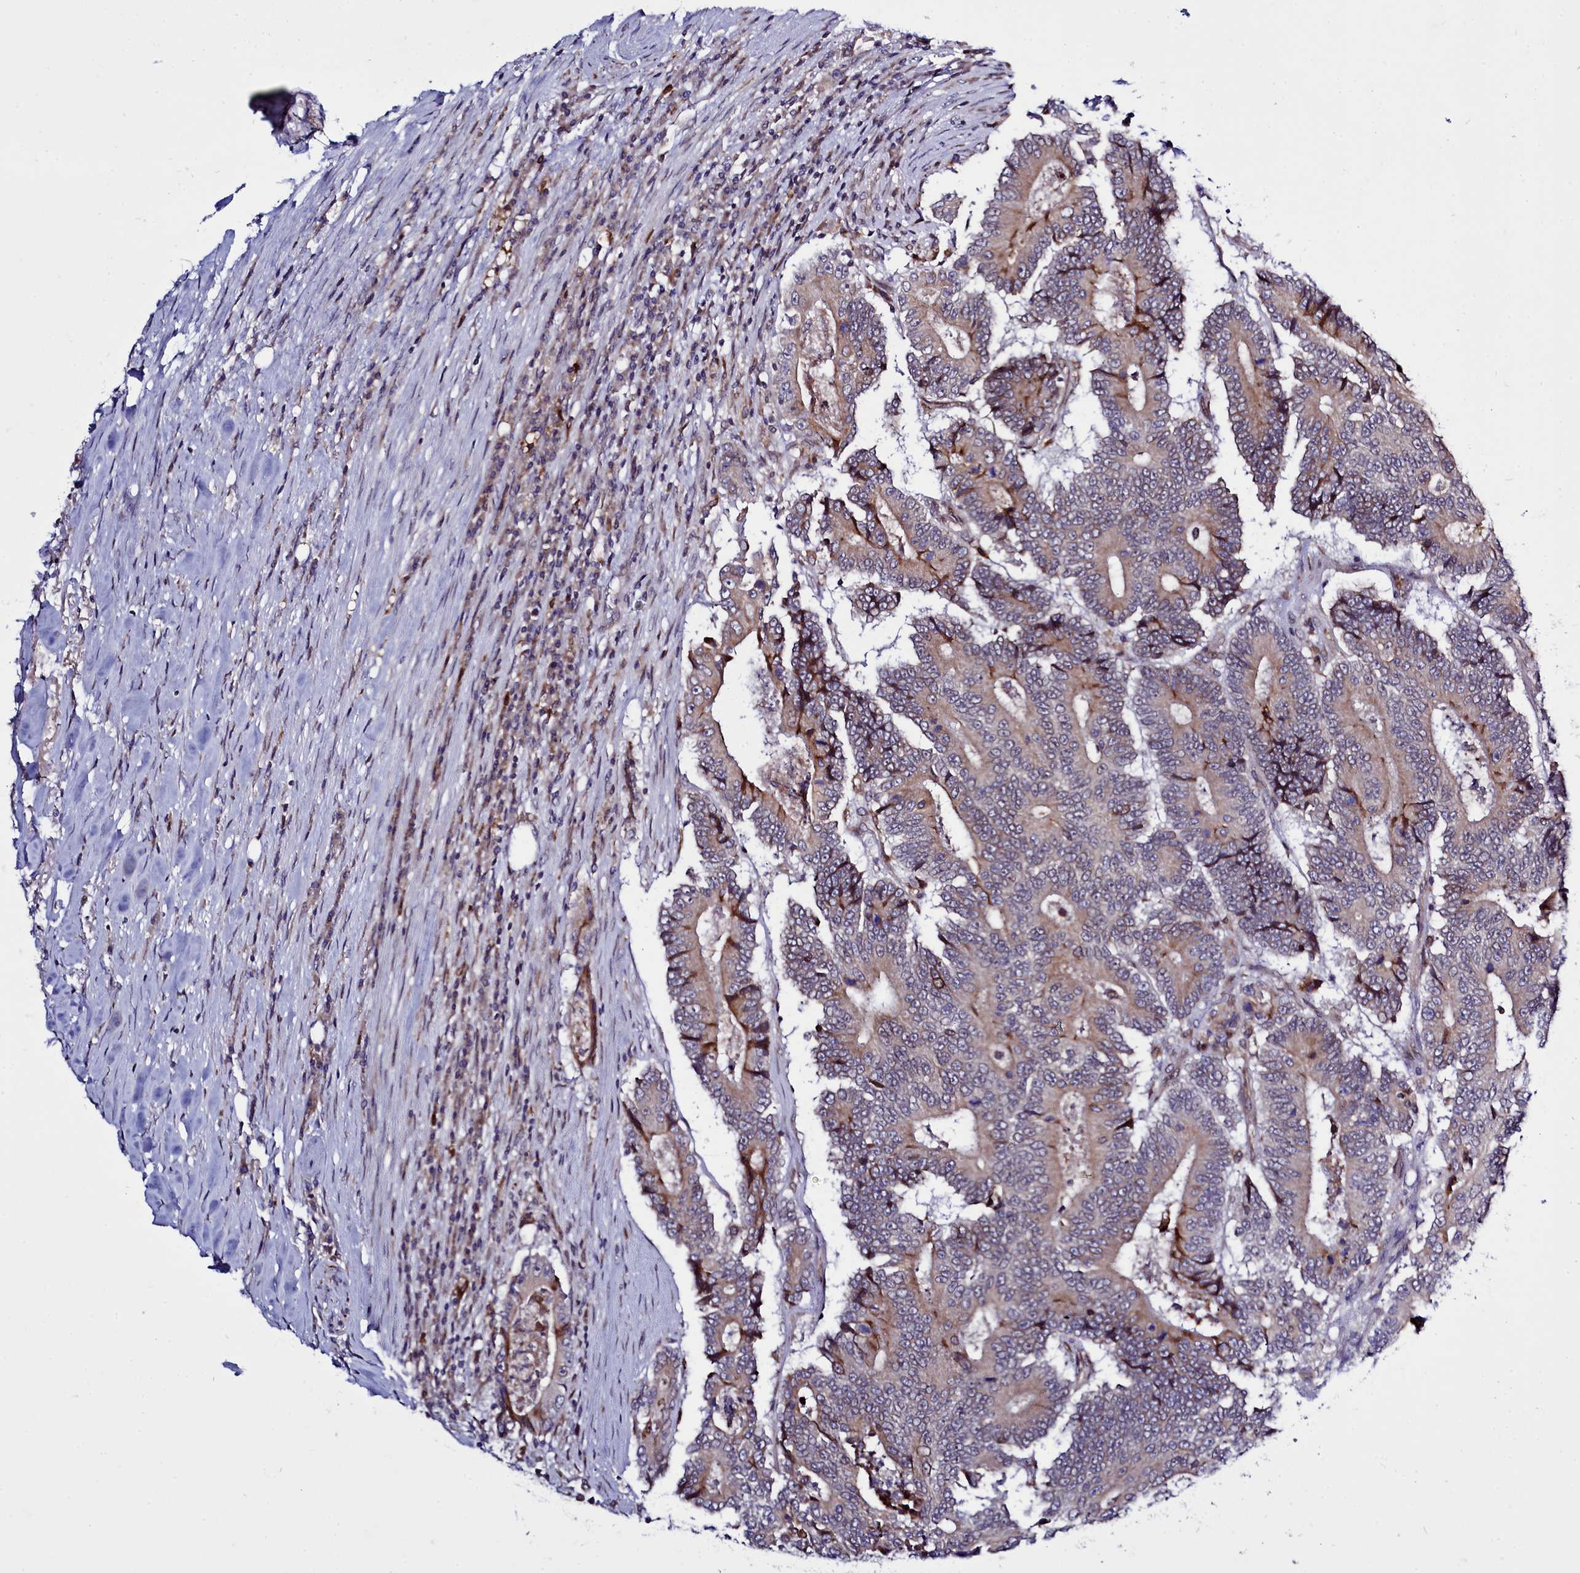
{"staining": {"intensity": "weak", "quantity": "<25%", "location": "cytoplasmic/membranous"}, "tissue": "colorectal cancer", "cell_type": "Tumor cells", "image_type": "cancer", "snomed": [{"axis": "morphology", "description": "Adenocarcinoma, NOS"}, {"axis": "topography", "description": "Colon"}], "caption": "This is a histopathology image of IHC staining of adenocarcinoma (colorectal), which shows no positivity in tumor cells.", "gene": "RAPGEF4", "patient": {"sex": "male", "age": 83}}